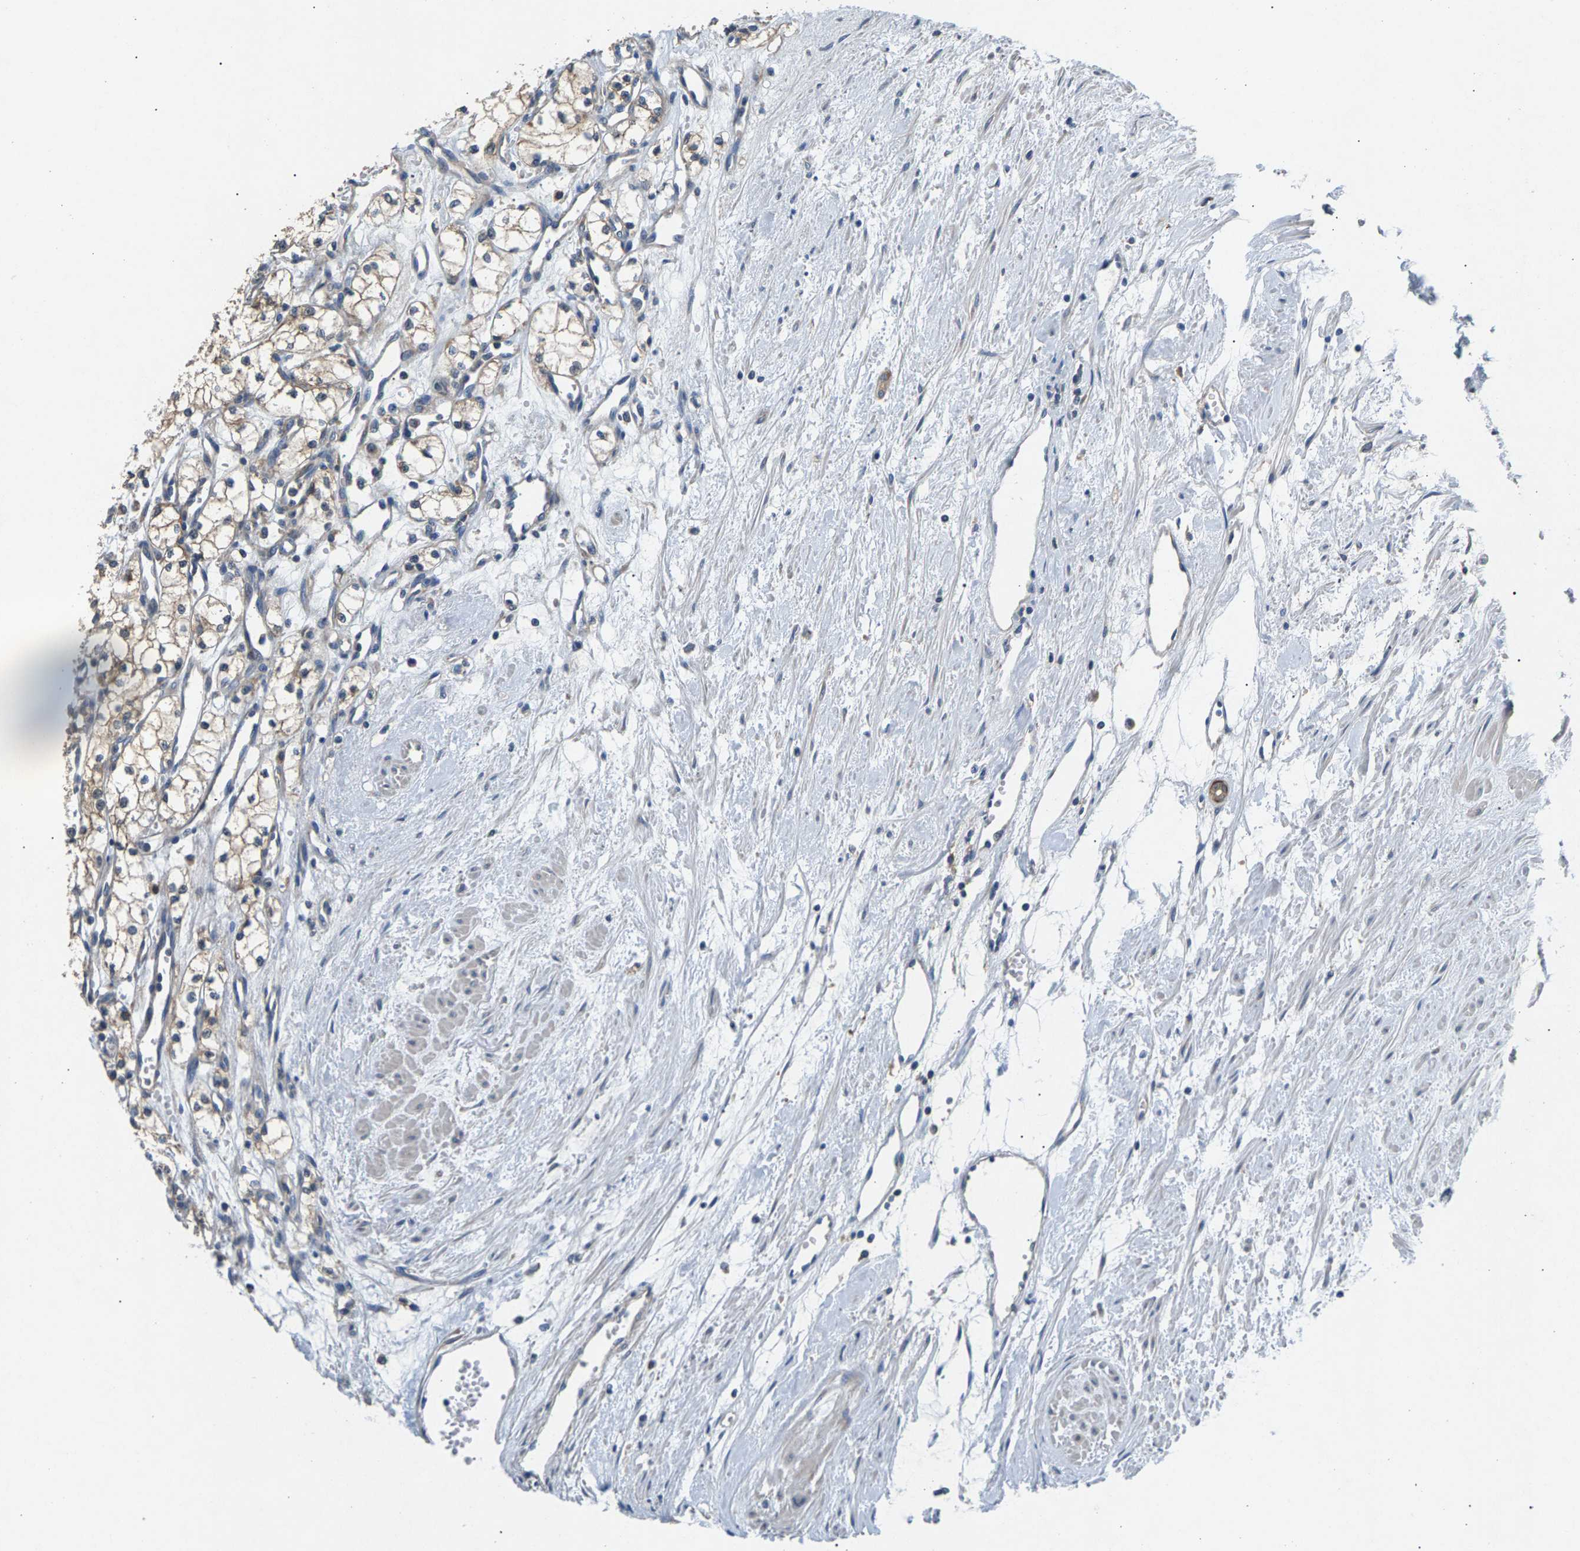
{"staining": {"intensity": "weak", "quantity": "25%-75%", "location": "cytoplasmic/membranous"}, "tissue": "renal cancer", "cell_type": "Tumor cells", "image_type": "cancer", "snomed": [{"axis": "morphology", "description": "Adenocarcinoma, NOS"}, {"axis": "topography", "description": "Kidney"}], "caption": "Immunohistochemical staining of human renal cancer (adenocarcinoma) reveals weak cytoplasmic/membranous protein staining in approximately 25%-75% of tumor cells.", "gene": "NT5C", "patient": {"sex": "male", "age": 59}}